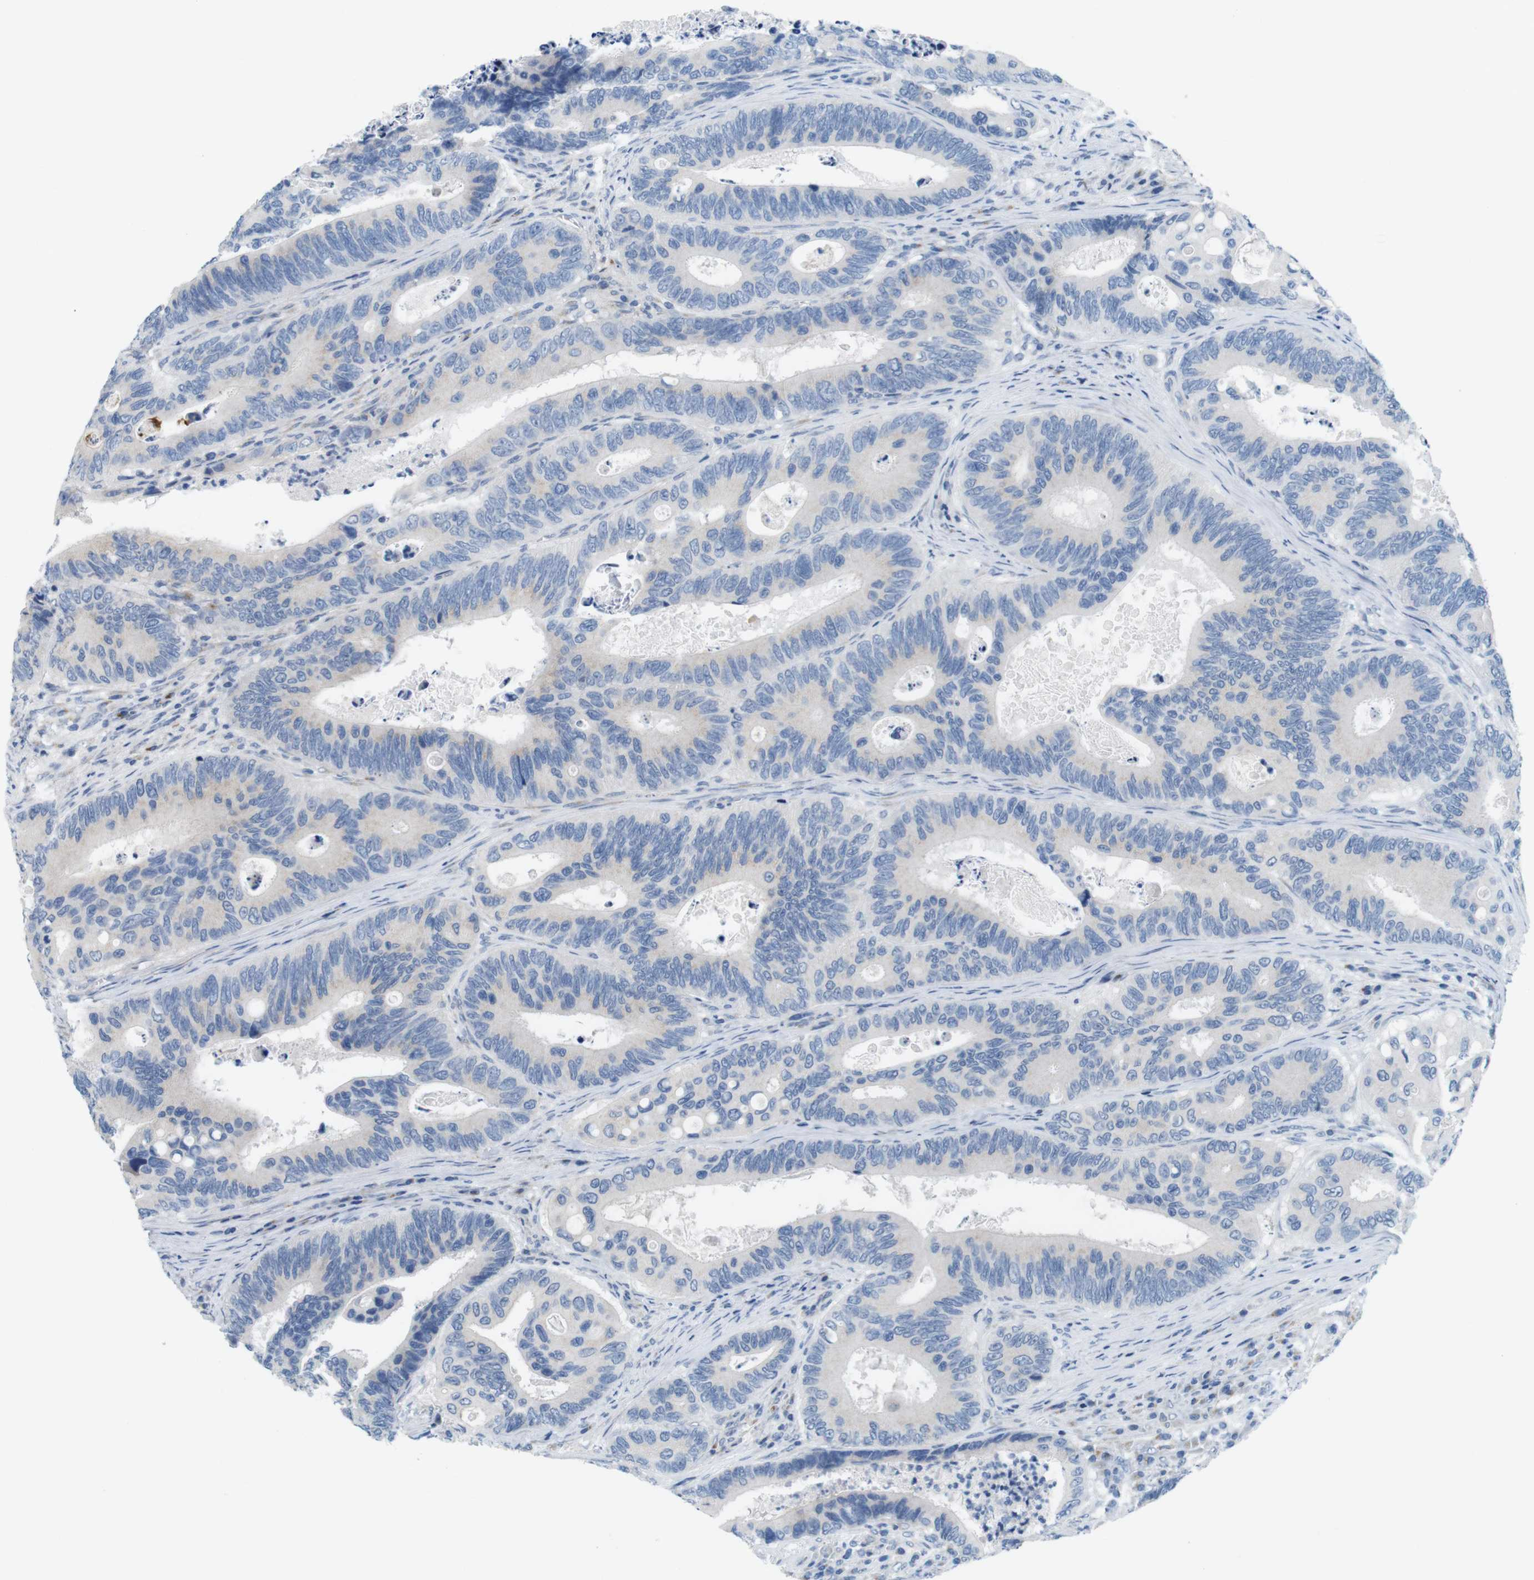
{"staining": {"intensity": "negative", "quantity": "none", "location": "none"}, "tissue": "colorectal cancer", "cell_type": "Tumor cells", "image_type": "cancer", "snomed": [{"axis": "morphology", "description": "Inflammation, NOS"}, {"axis": "morphology", "description": "Adenocarcinoma, NOS"}, {"axis": "topography", "description": "Colon"}], "caption": "There is no significant expression in tumor cells of adenocarcinoma (colorectal). (DAB (3,3'-diaminobenzidine) immunohistochemistry with hematoxylin counter stain).", "gene": "GOLGA2", "patient": {"sex": "male", "age": 72}}